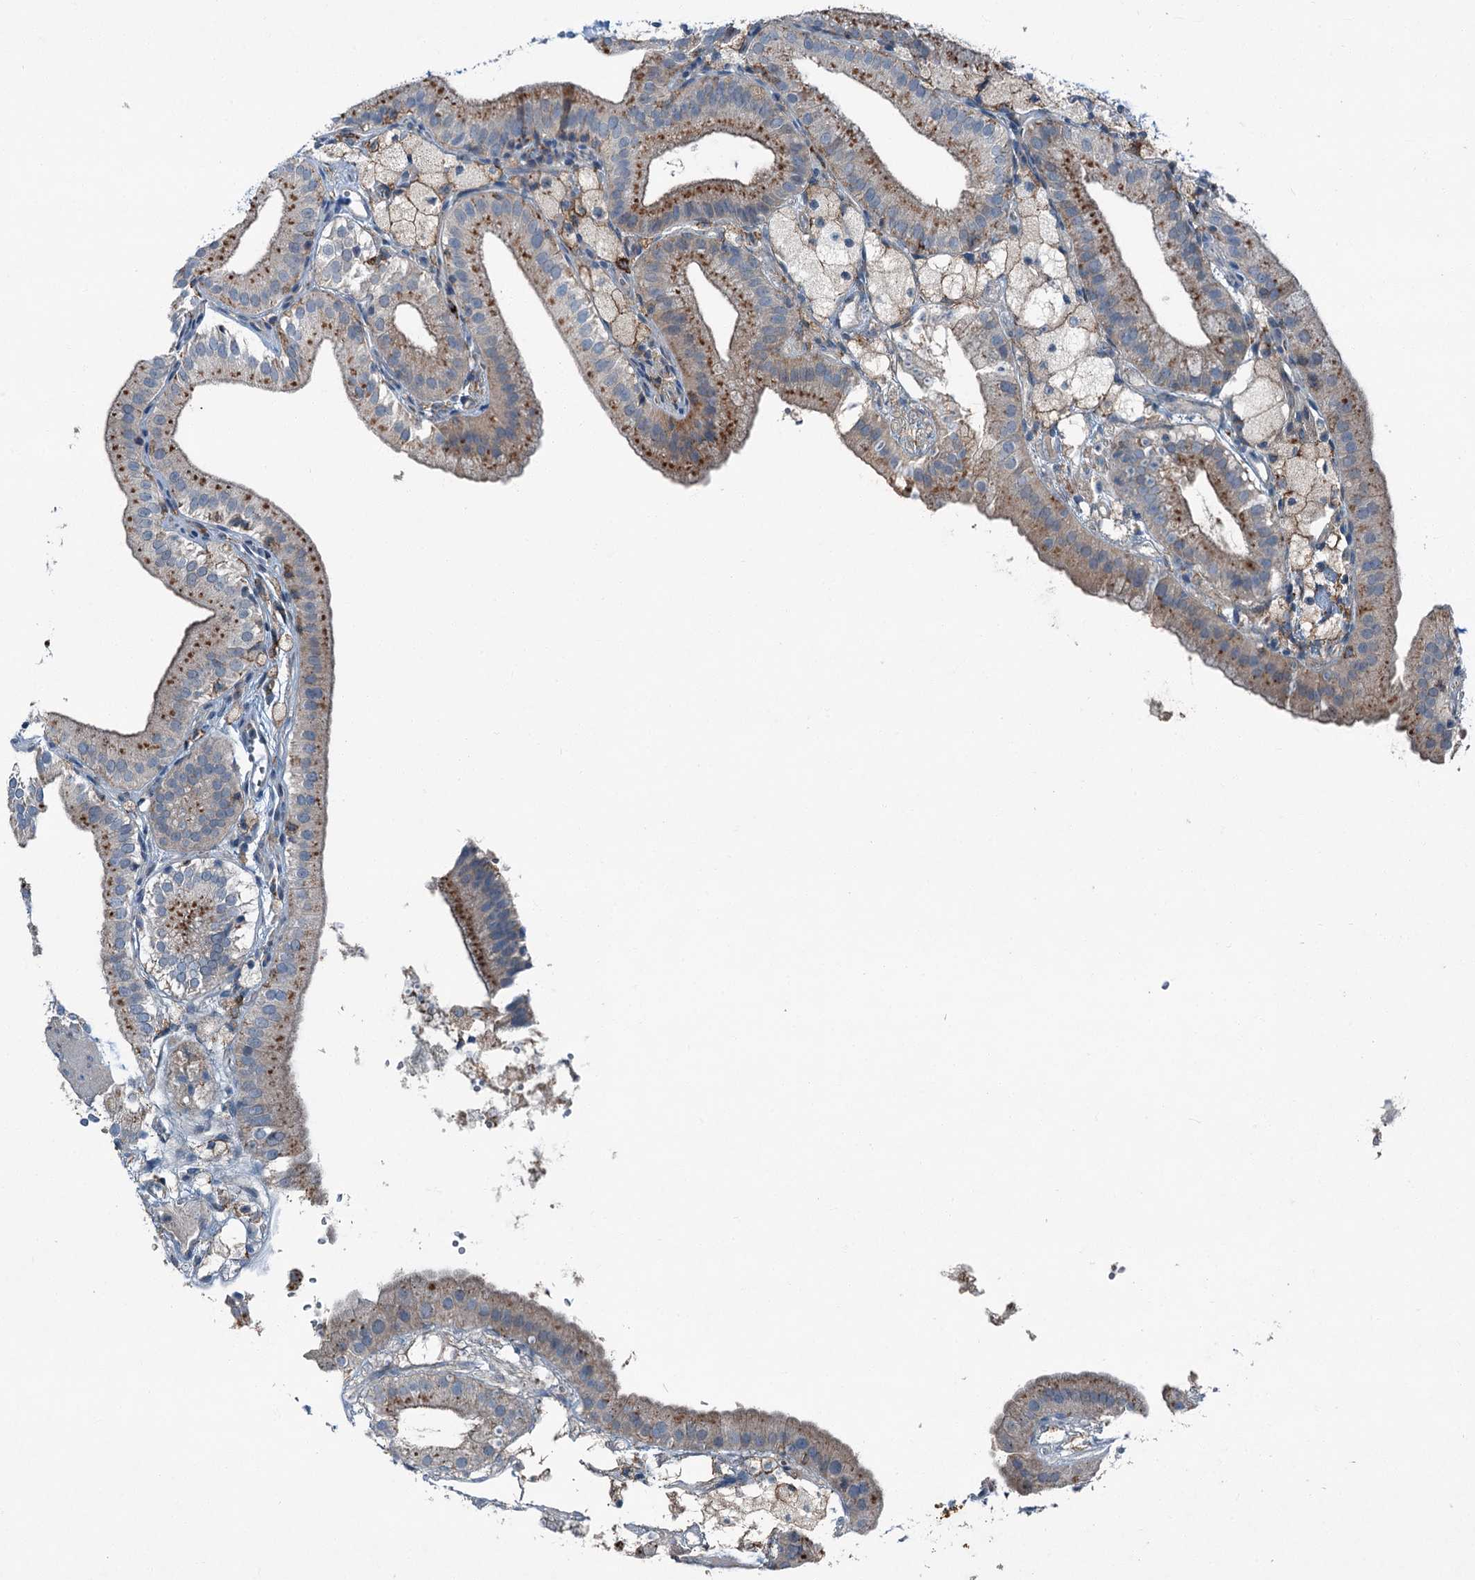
{"staining": {"intensity": "moderate", "quantity": ">75%", "location": "cytoplasmic/membranous"}, "tissue": "gallbladder", "cell_type": "Glandular cells", "image_type": "normal", "snomed": [{"axis": "morphology", "description": "Normal tissue, NOS"}, {"axis": "topography", "description": "Gallbladder"}], "caption": "Immunohistochemistry (IHC) of benign human gallbladder displays medium levels of moderate cytoplasmic/membranous staining in approximately >75% of glandular cells. The staining is performed using DAB (3,3'-diaminobenzidine) brown chromogen to label protein expression. The nuclei are counter-stained blue using hematoxylin.", "gene": "AXL", "patient": {"sex": "male", "age": 55}}